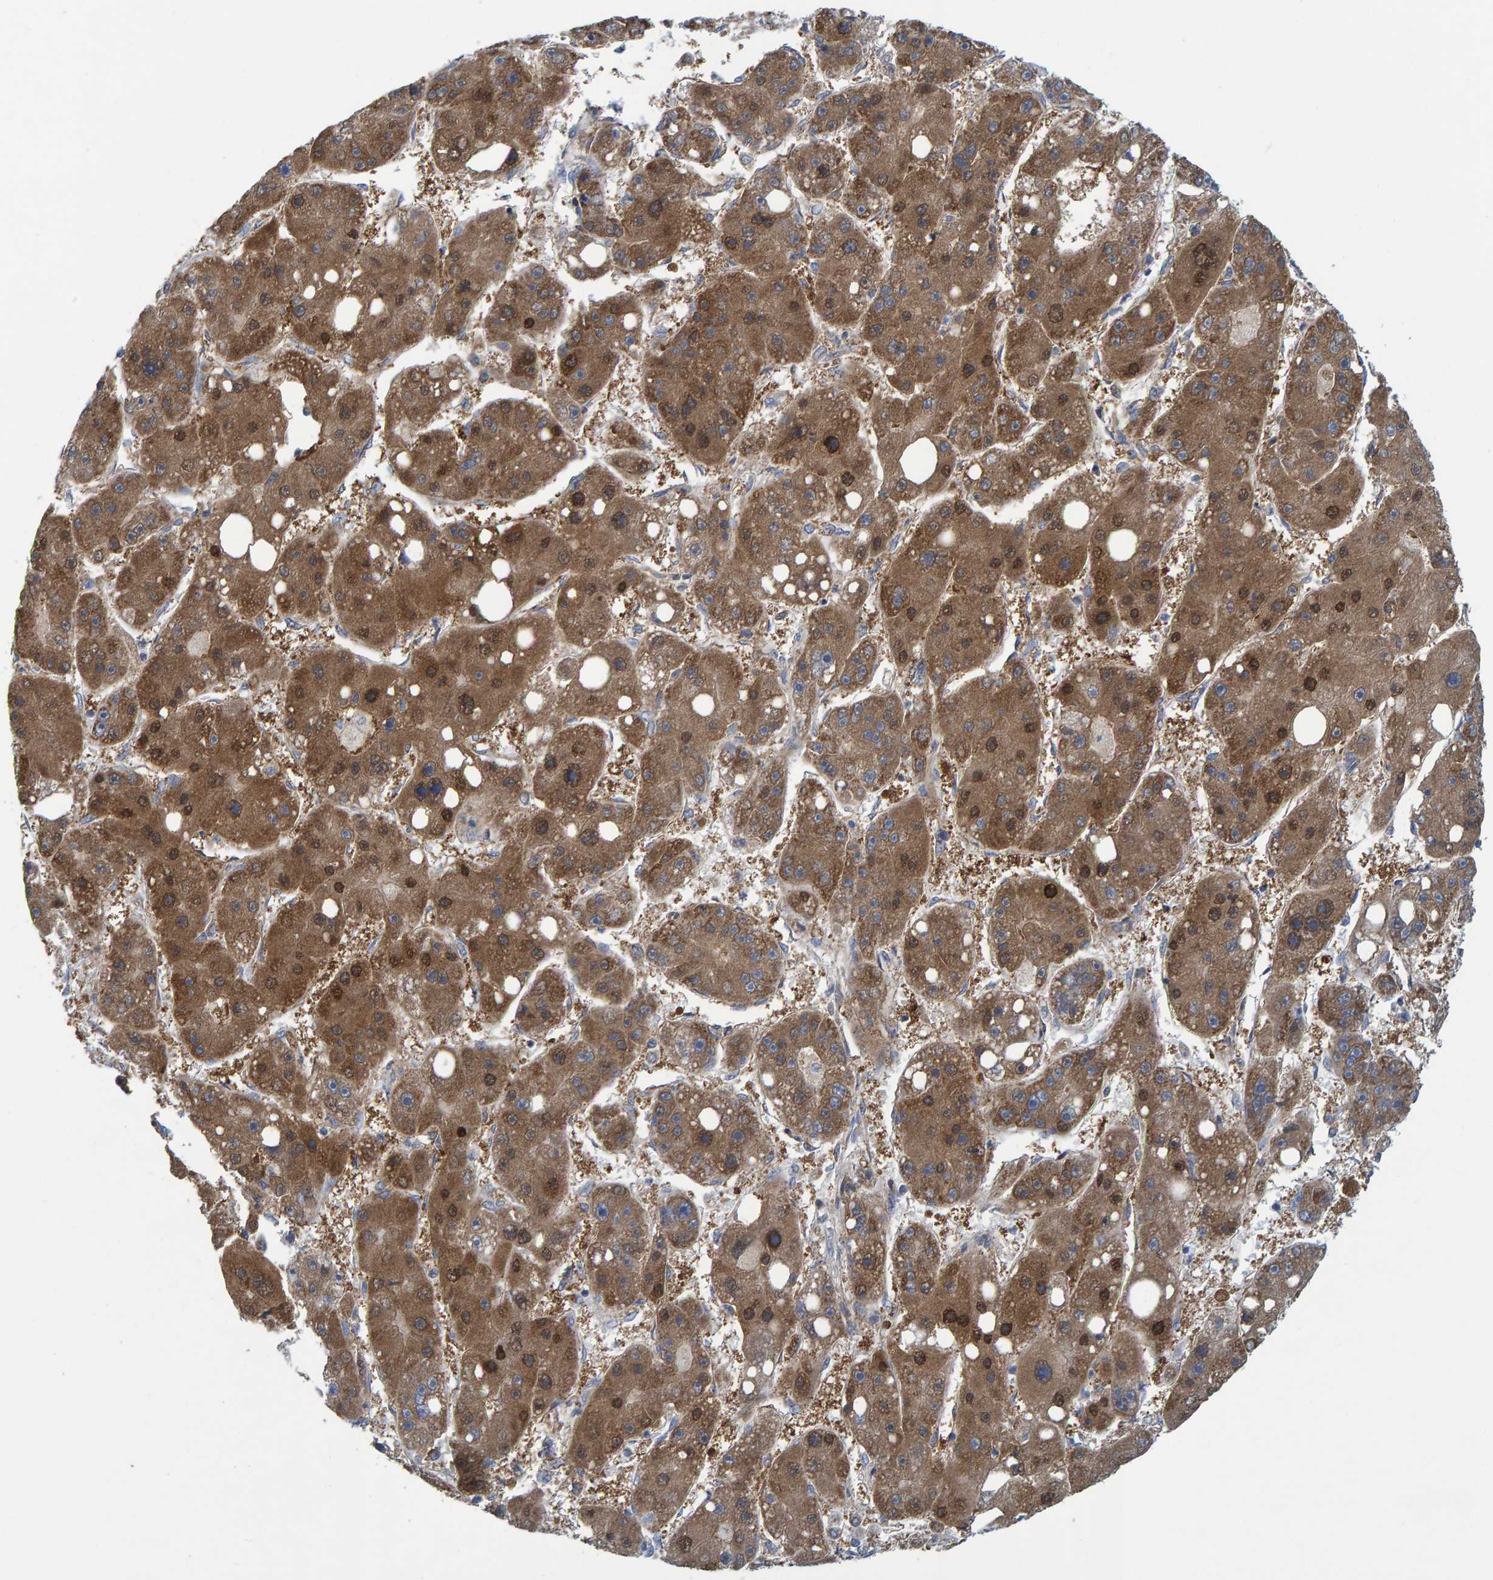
{"staining": {"intensity": "strong", "quantity": ">75%", "location": "cytoplasmic/membranous"}, "tissue": "liver cancer", "cell_type": "Tumor cells", "image_type": "cancer", "snomed": [{"axis": "morphology", "description": "Carcinoma, Hepatocellular, NOS"}, {"axis": "topography", "description": "Liver"}], "caption": "IHC image of human hepatocellular carcinoma (liver) stained for a protein (brown), which displays high levels of strong cytoplasmic/membranous expression in about >75% of tumor cells.", "gene": "MRPS7", "patient": {"sex": "female", "age": 61}}